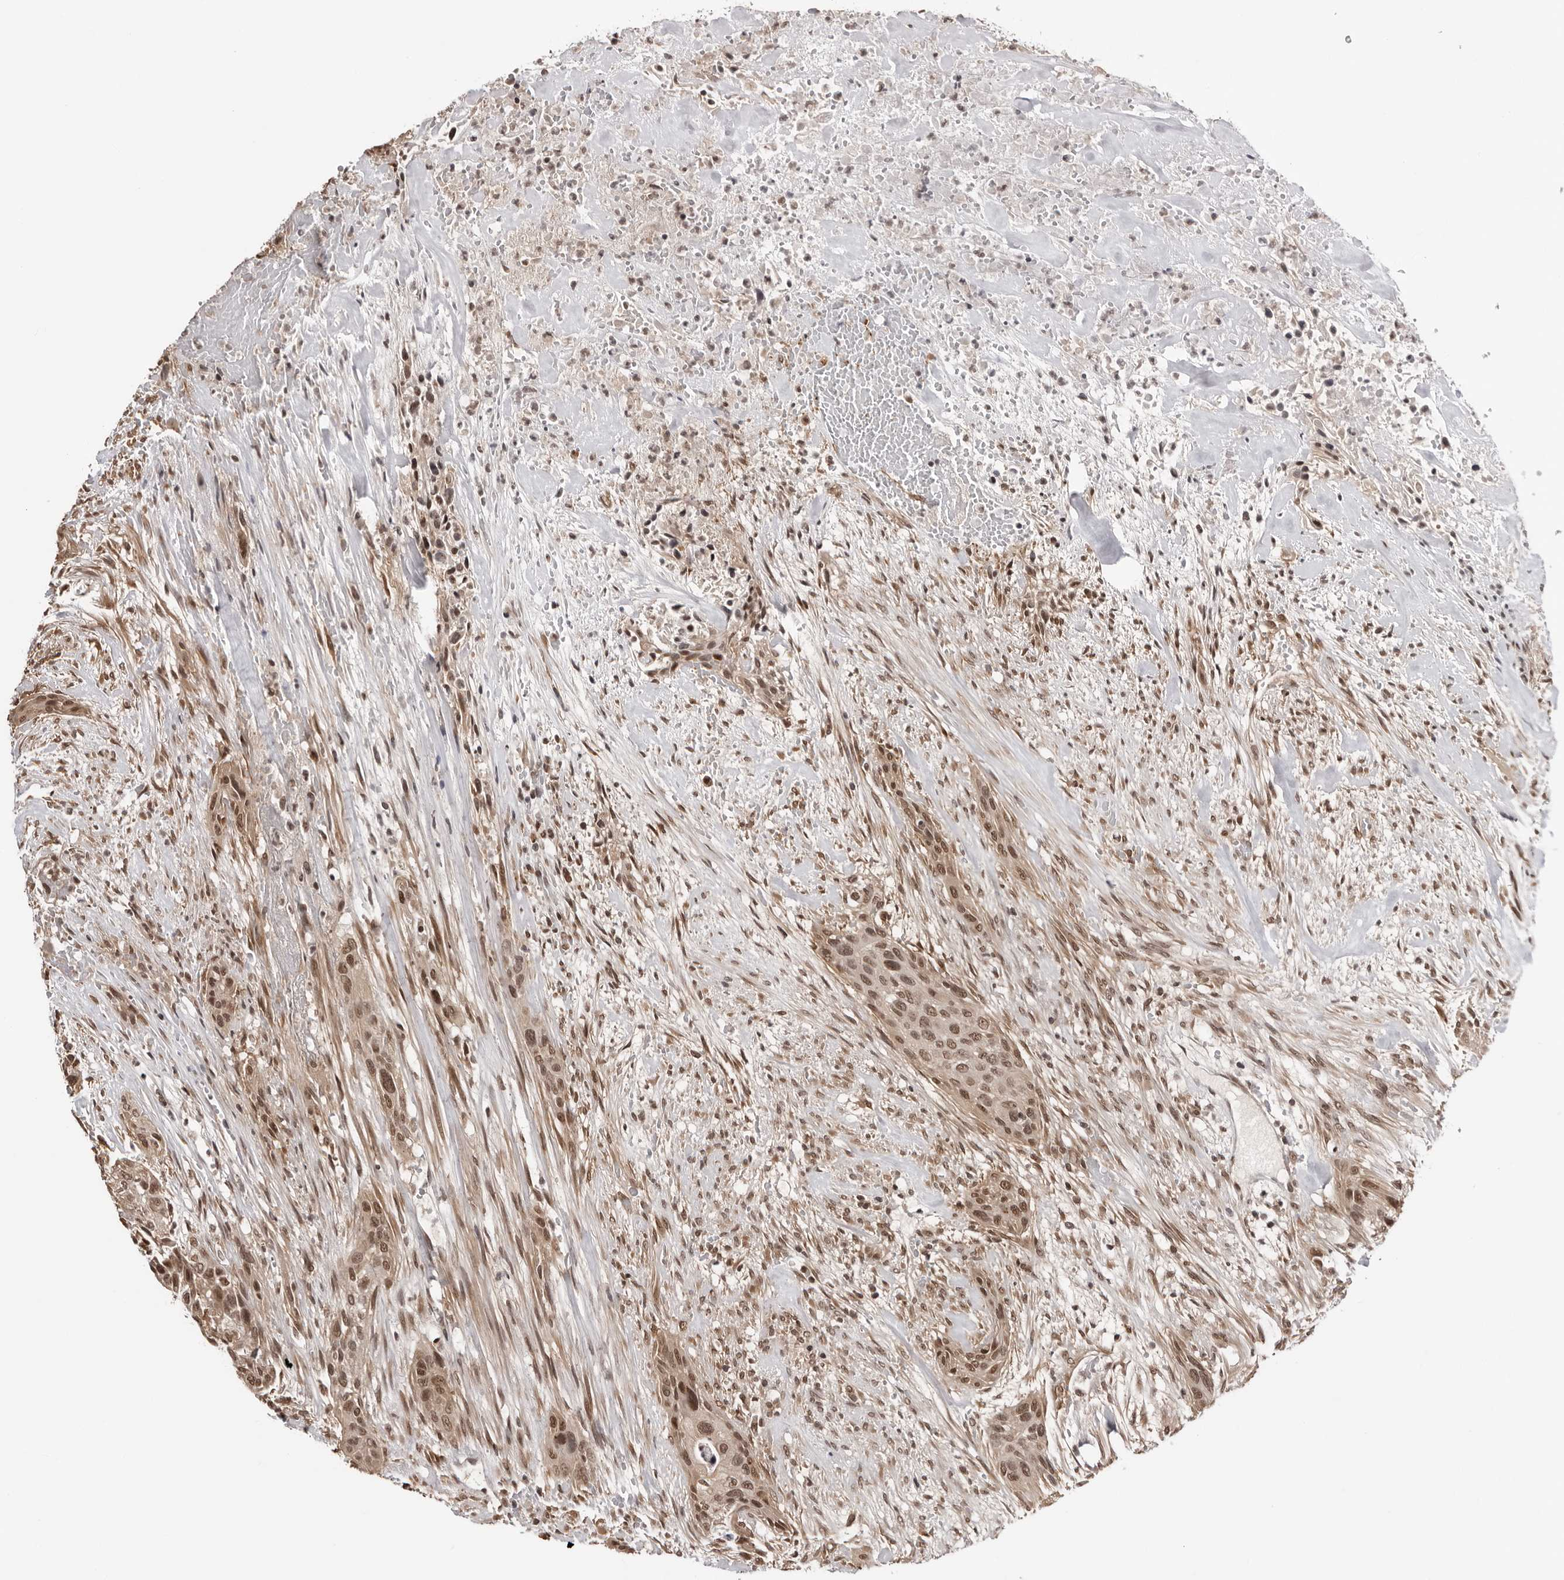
{"staining": {"intensity": "moderate", "quantity": "25%-75%", "location": "nuclear"}, "tissue": "urothelial cancer", "cell_type": "Tumor cells", "image_type": "cancer", "snomed": [{"axis": "morphology", "description": "Urothelial carcinoma, High grade"}, {"axis": "topography", "description": "Urinary bladder"}], "caption": "This image demonstrates immunohistochemistry staining of human urothelial cancer, with medium moderate nuclear positivity in about 25%-75% of tumor cells.", "gene": "SDE2", "patient": {"sex": "male", "age": 35}}